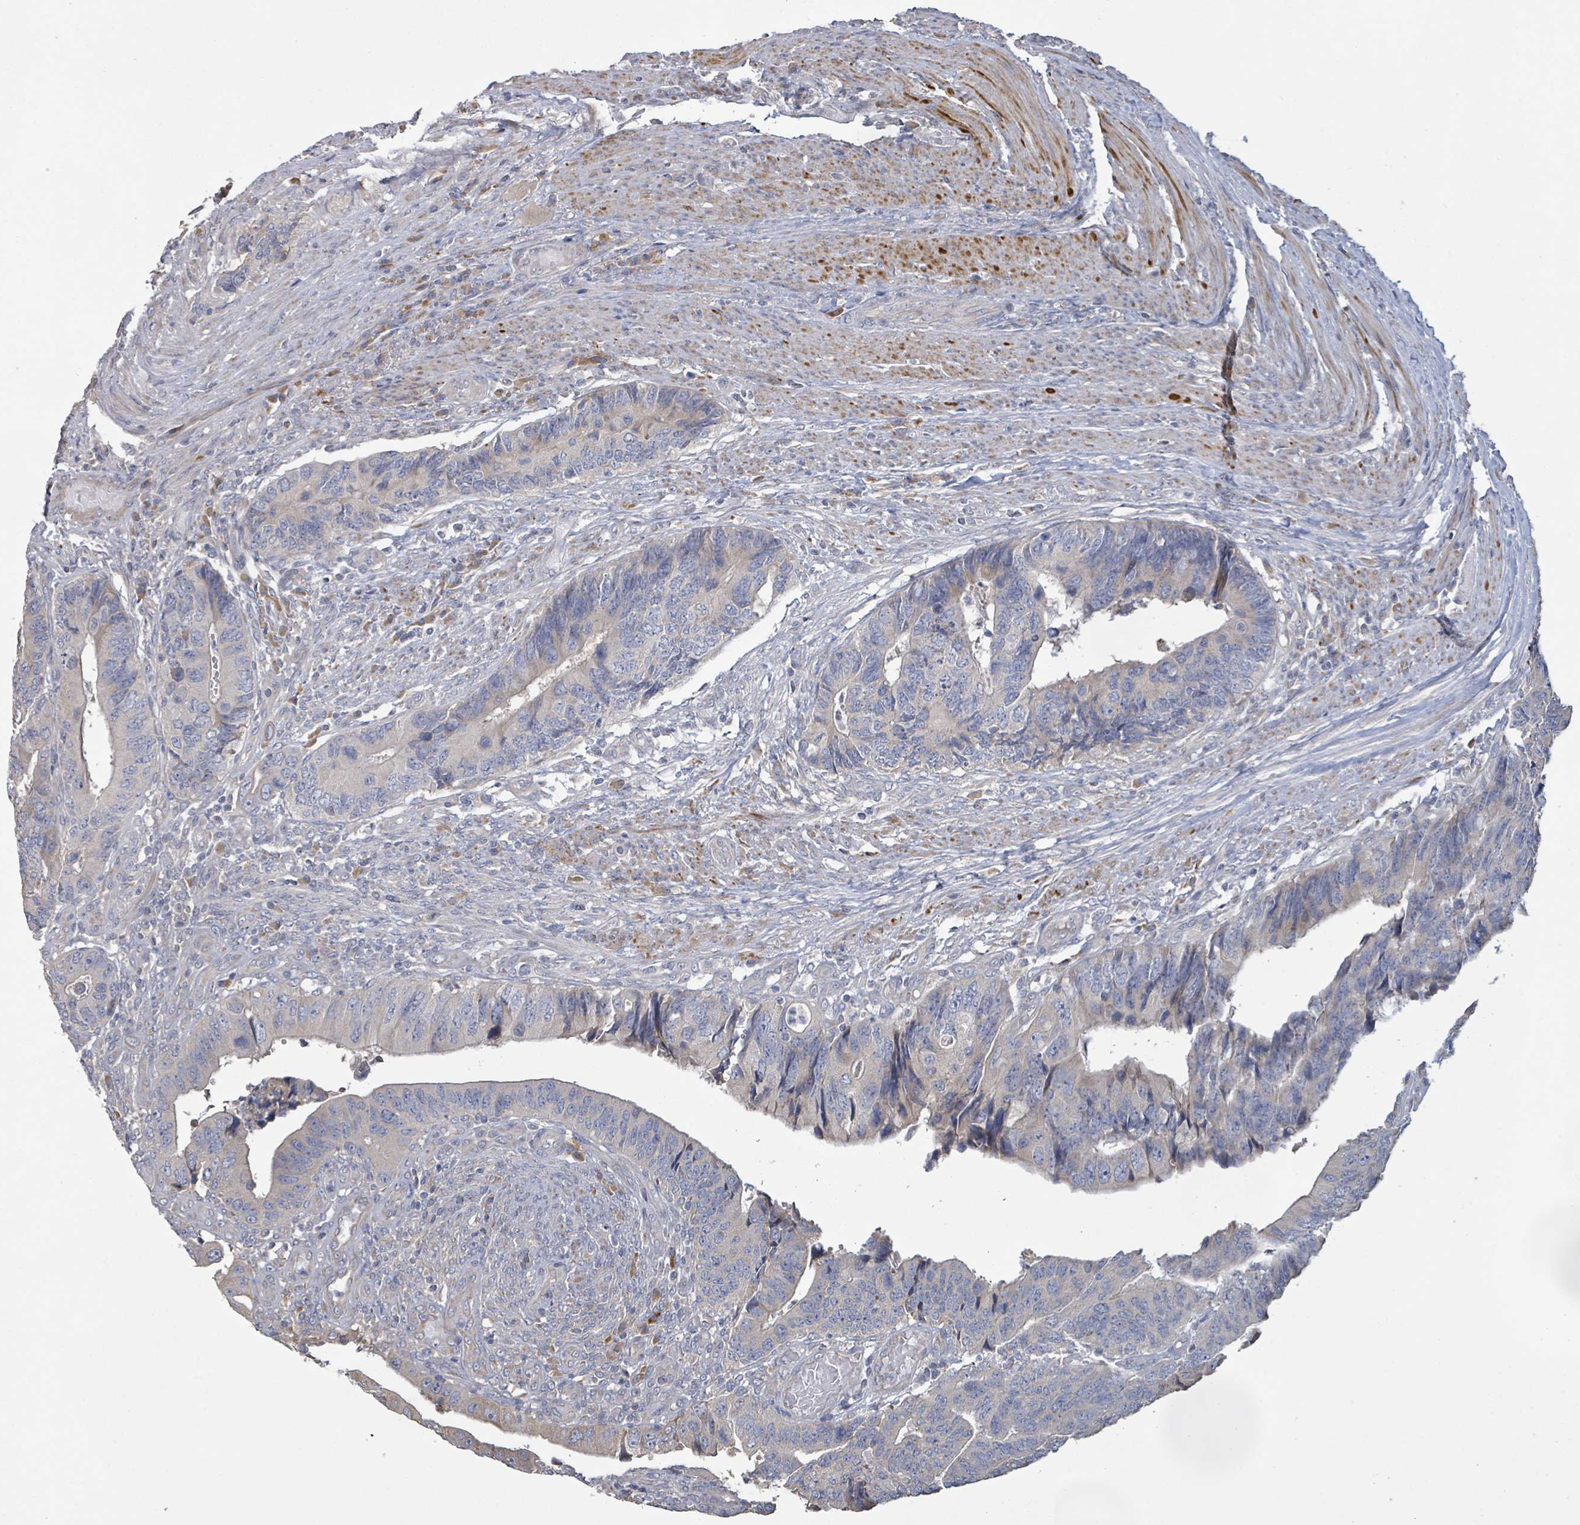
{"staining": {"intensity": "weak", "quantity": "<25%", "location": "cytoplasmic/membranous"}, "tissue": "colorectal cancer", "cell_type": "Tumor cells", "image_type": "cancer", "snomed": [{"axis": "morphology", "description": "Adenocarcinoma, NOS"}, {"axis": "topography", "description": "Colon"}], "caption": "Immunohistochemistry (IHC) of human colorectal cancer (adenocarcinoma) shows no staining in tumor cells.", "gene": "KCNS2", "patient": {"sex": "male", "age": 87}}